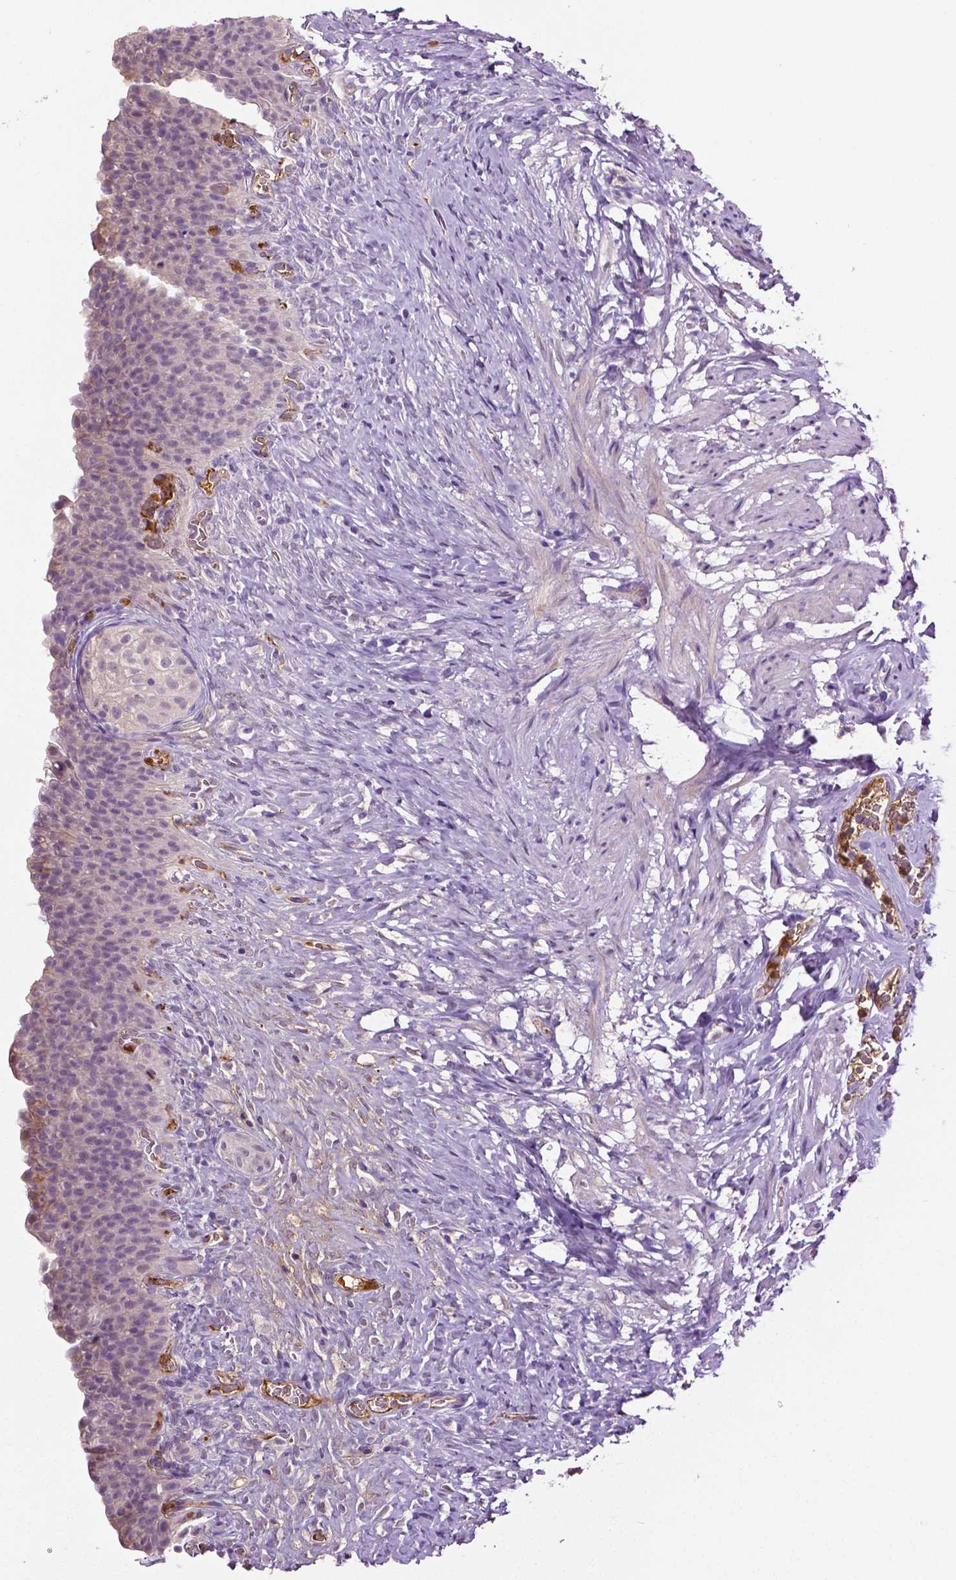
{"staining": {"intensity": "negative", "quantity": "none", "location": "none"}, "tissue": "urinary bladder", "cell_type": "Urothelial cells", "image_type": "normal", "snomed": [{"axis": "morphology", "description": "Normal tissue, NOS"}, {"axis": "topography", "description": "Urinary bladder"}, {"axis": "topography", "description": "Prostate"}], "caption": "Immunohistochemistry photomicrograph of benign urinary bladder: urinary bladder stained with DAB displays no significant protein positivity in urothelial cells.", "gene": "PTPN5", "patient": {"sex": "male", "age": 76}}